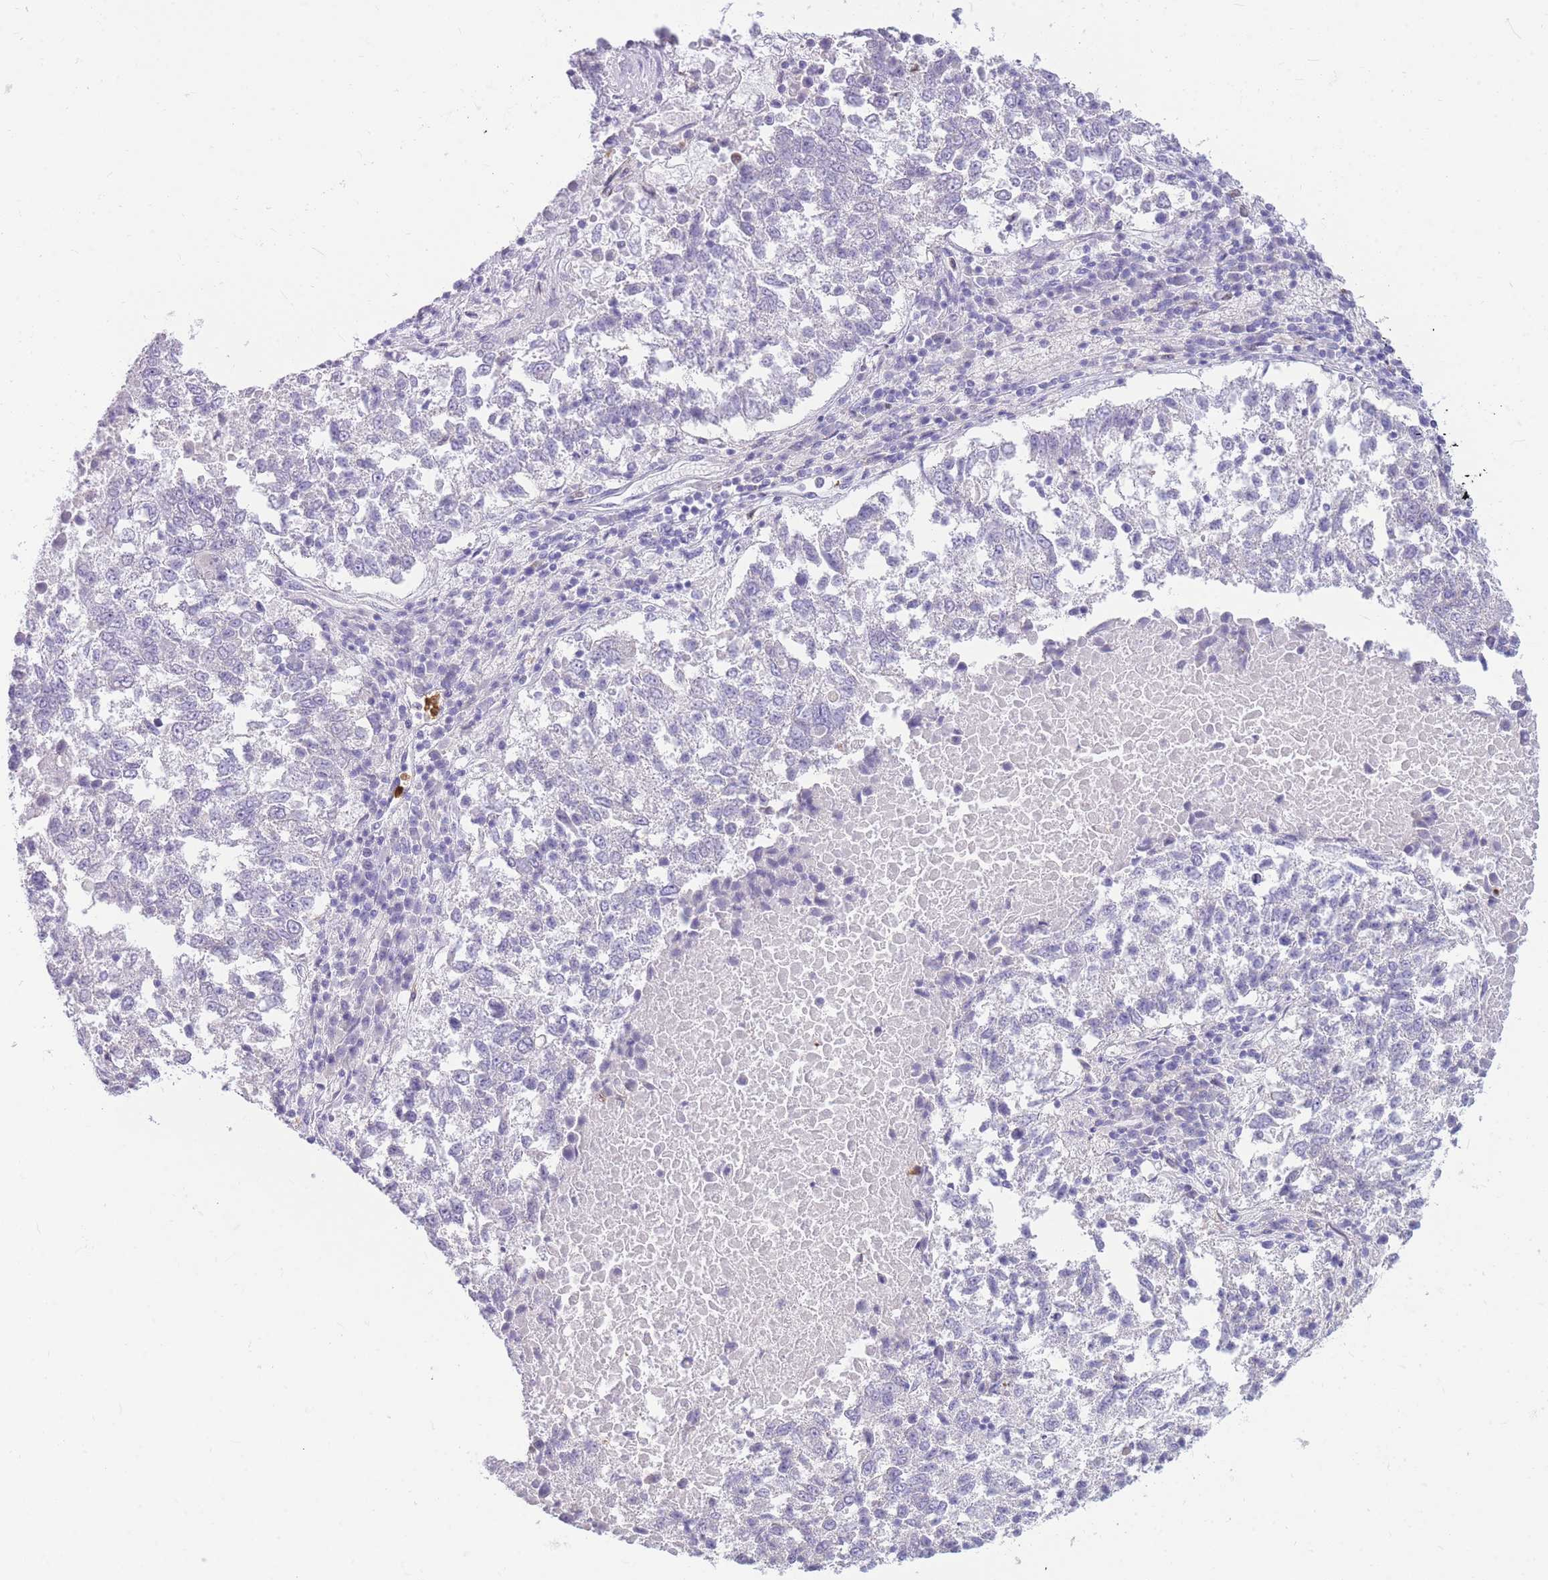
{"staining": {"intensity": "negative", "quantity": "none", "location": "none"}, "tissue": "lung cancer", "cell_type": "Tumor cells", "image_type": "cancer", "snomed": [{"axis": "morphology", "description": "Squamous cell carcinoma, NOS"}, {"axis": "topography", "description": "Lung"}], "caption": "This is an immunohistochemistry (IHC) micrograph of lung cancer (squamous cell carcinoma). There is no positivity in tumor cells.", "gene": "TPSAB1", "patient": {"sex": "male", "age": 73}}